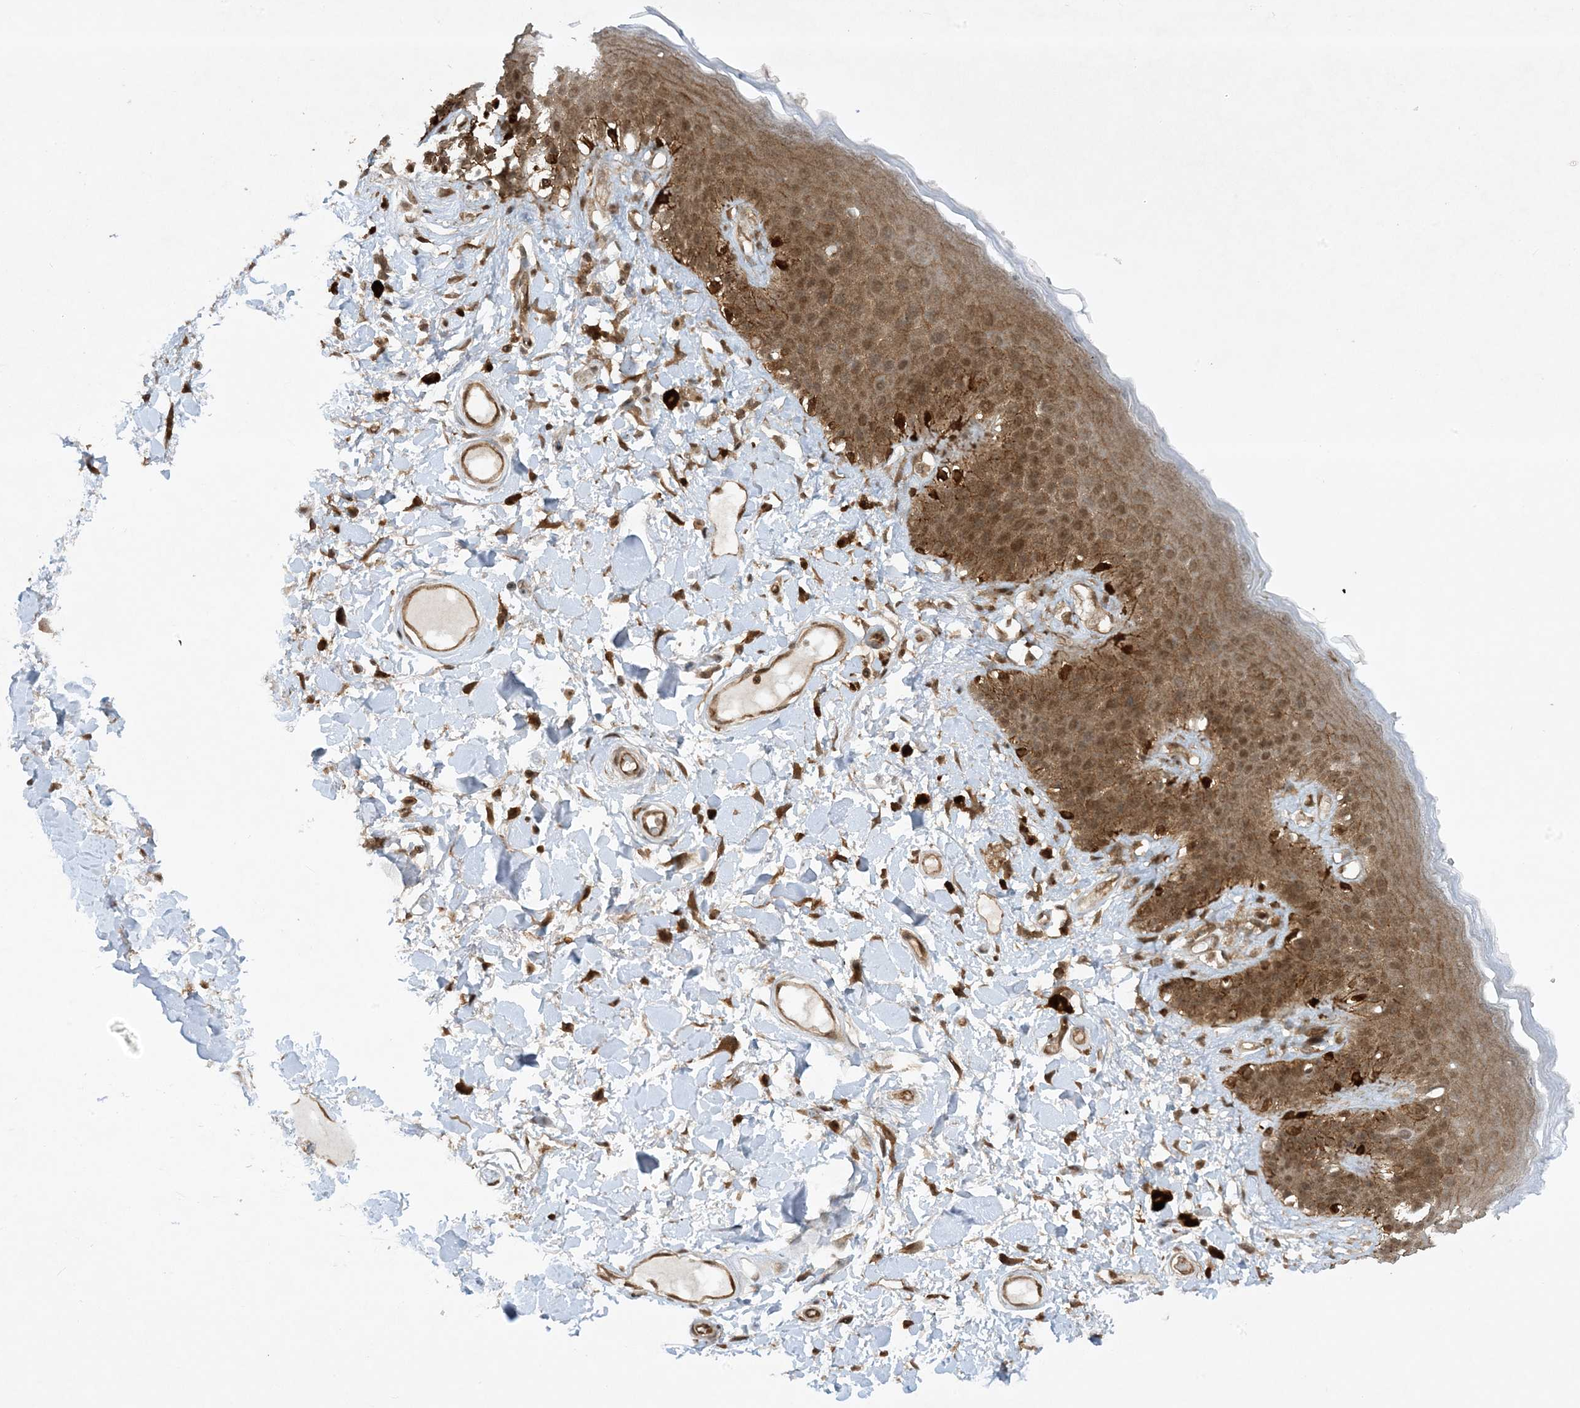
{"staining": {"intensity": "moderate", "quantity": ">75%", "location": "cytoplasmic/membranous,nuclear"}, "tissue": "skin", "cell_type": "Epidermal cells", "image_type": "normal", "snomed": [{"axis": "morphology", "description": "Normal tissue, NOS"}, {"axis": "topography", "description": "Anal"}], "caption": "There is medium levels of moderate cytoplasmic/membranous,nuclear staining in epidermal cells of unremarkable skin, as demonstrated by immunohistochemical staining (brown color).", "gene": "CERT1", "patient": {"sex": "female", "age": 78}}